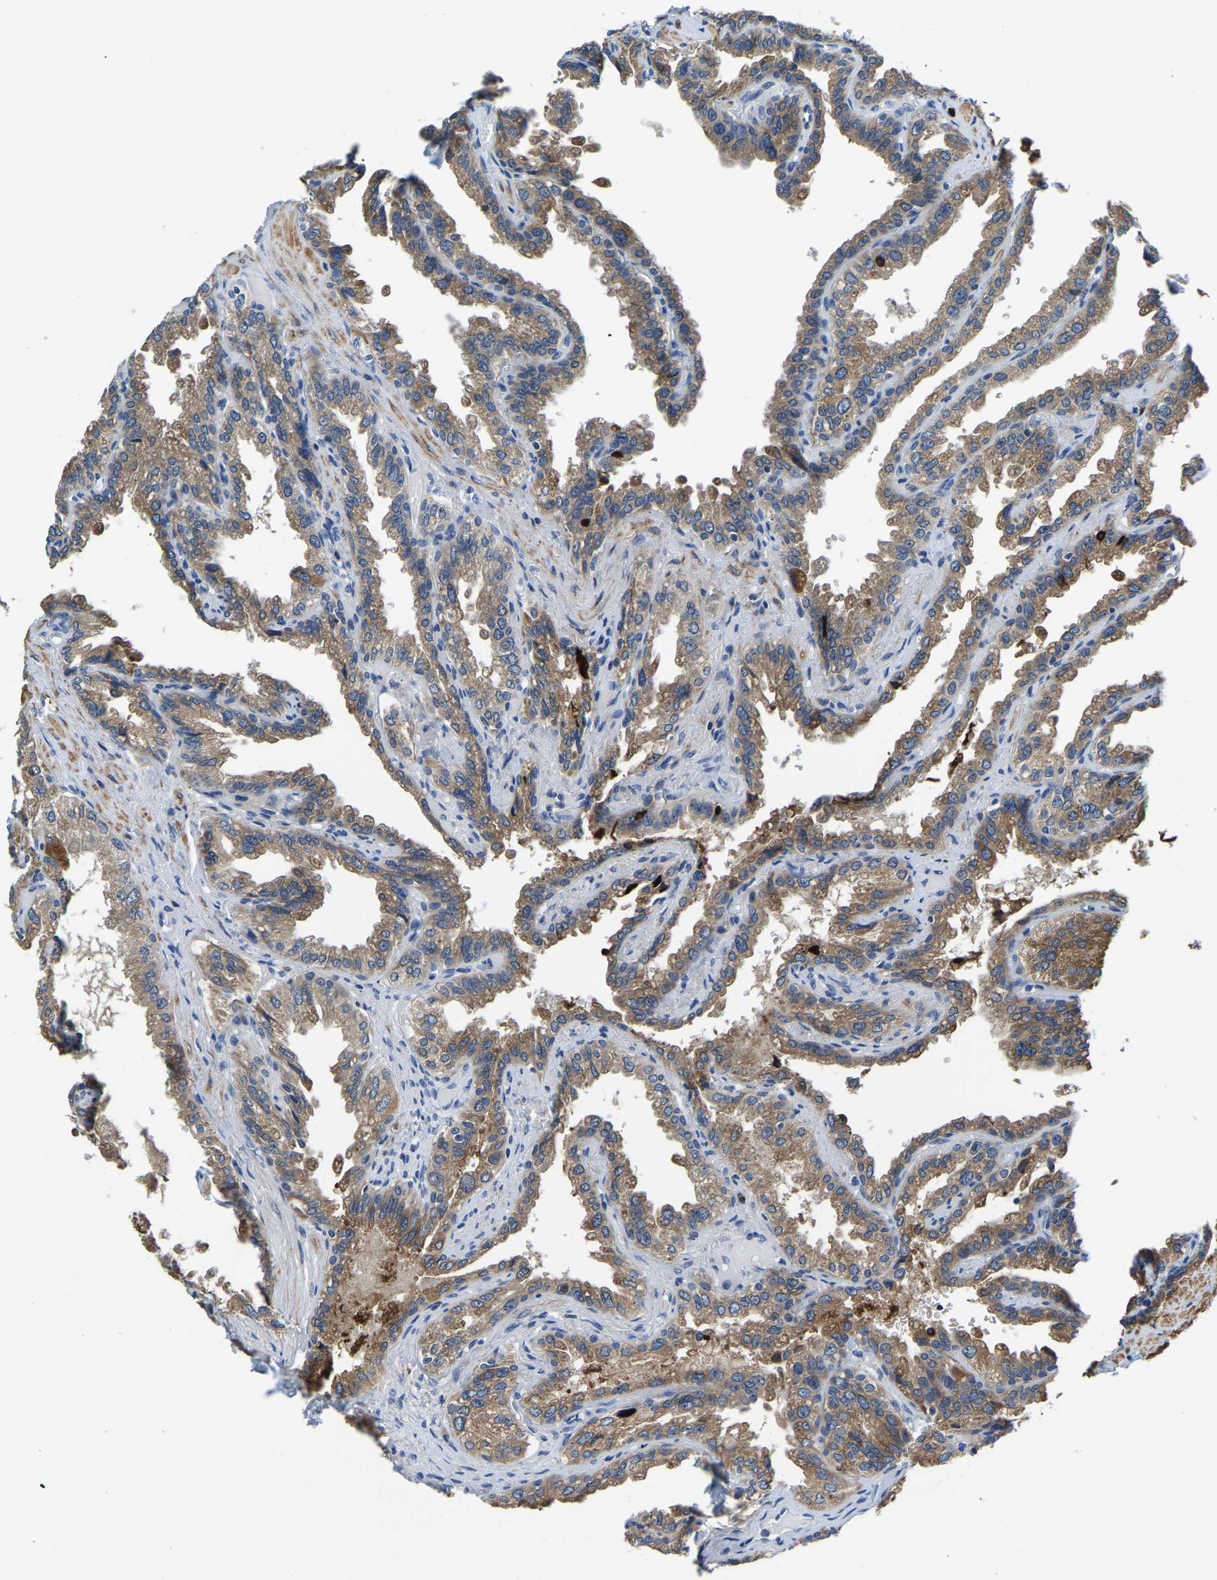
{"staining": {"intensity": "moderate", "quantity": ">75%", "location": "cytoplasmic/membranous"}, "tissue": "seminal vesicle", "cell_type": "Glandular cells", "image_type": "normal", "snomed": [{"axis": "morphology", "description": "Normal tissue, NOS"}, {"axis": "topography", "description": "Seminal veicle"}], "caption": "Brown immunohistochemical staining in benign seminal vesicle displays moderate cytoplasmic/membranous staining in approximately >75% of glandular cells.", "gene": "LIAS", "patient": {"sex": "male", "age": 68}}